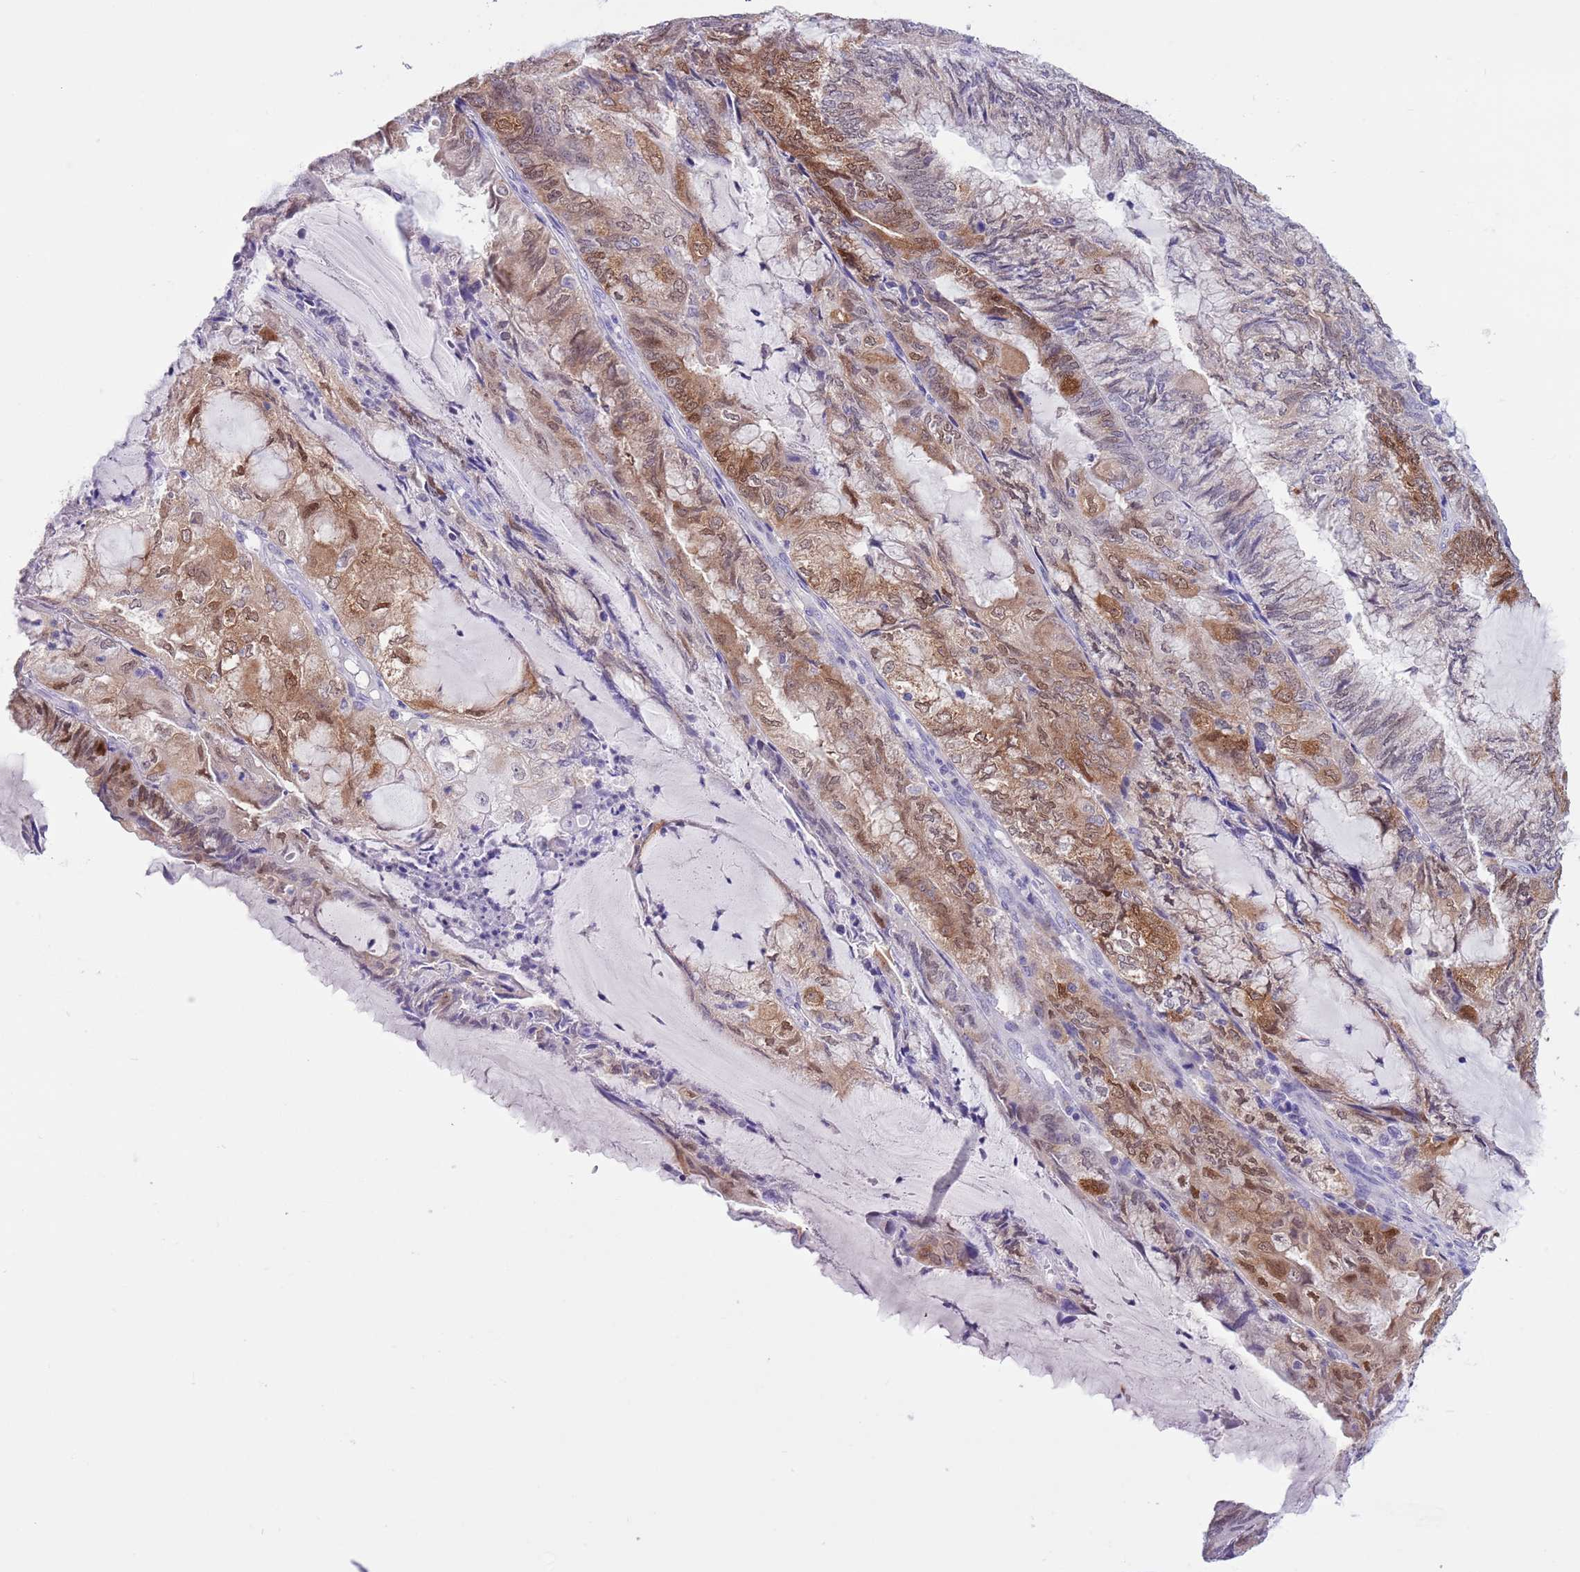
{"staining": {"intensity": "moderate", "quantity": "25%-75%", "location": "cytoplasmic/membranous,nuclear"}, "tissue": "endometrial cancer", "cell_type": "Tumor cells", "image_type": "cancer", "snomed": [{"axis": "morphology", "description": "Adenocarcinoma, NOS"}, {"axis": "topography", "description": "Endometrium"}], "caption": "Human adenocarcinoma (endometrial) stained with a brown dye displays moderate cytoplasmic/membranous and nuclear positive staining in approximately 25%-75% of tumor cells.", "gene": "PFKFB2", "patient": {"sex": "female", "age": 81}}